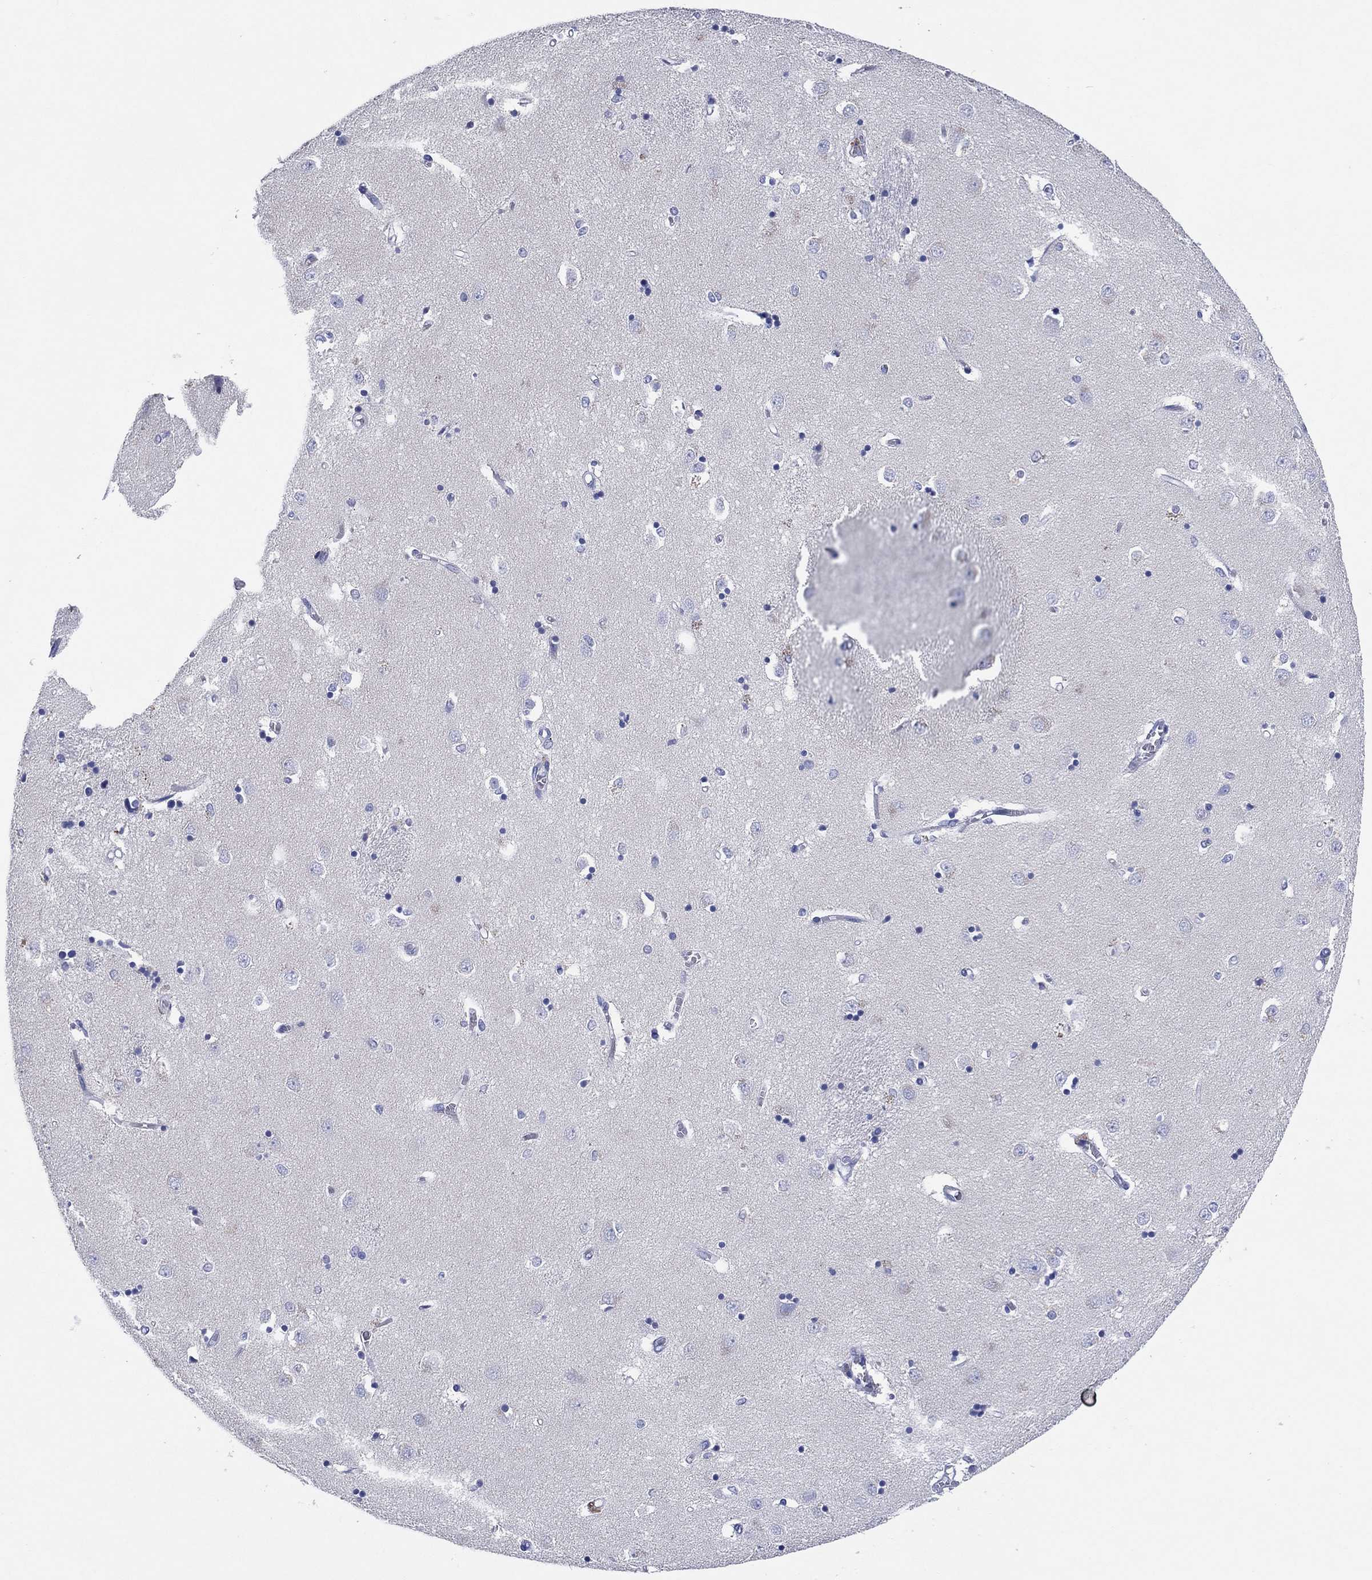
{"staining": {"intensity": "negative", "quantity": "none", "location": "none"}, "tissue": "caudate", "cell_type": "Glial cells", "image_type": "normal", "snomed": [{"axis": "morphology", "description": "Normal tissue, NOS"}, {"axis": "topography", "description": "Lateral ventricle wall"}], "caption": "The immunohistochemistry (IHC) photomicrograph has no significant expression in glial cells of caudate. (DAB (3,3'-diaminobenzidine) immunohistochemistry (IHC) with hematoxylin counter stain).", "gene": "HCRT", "patient": {"sex": "male", "age": 54}}